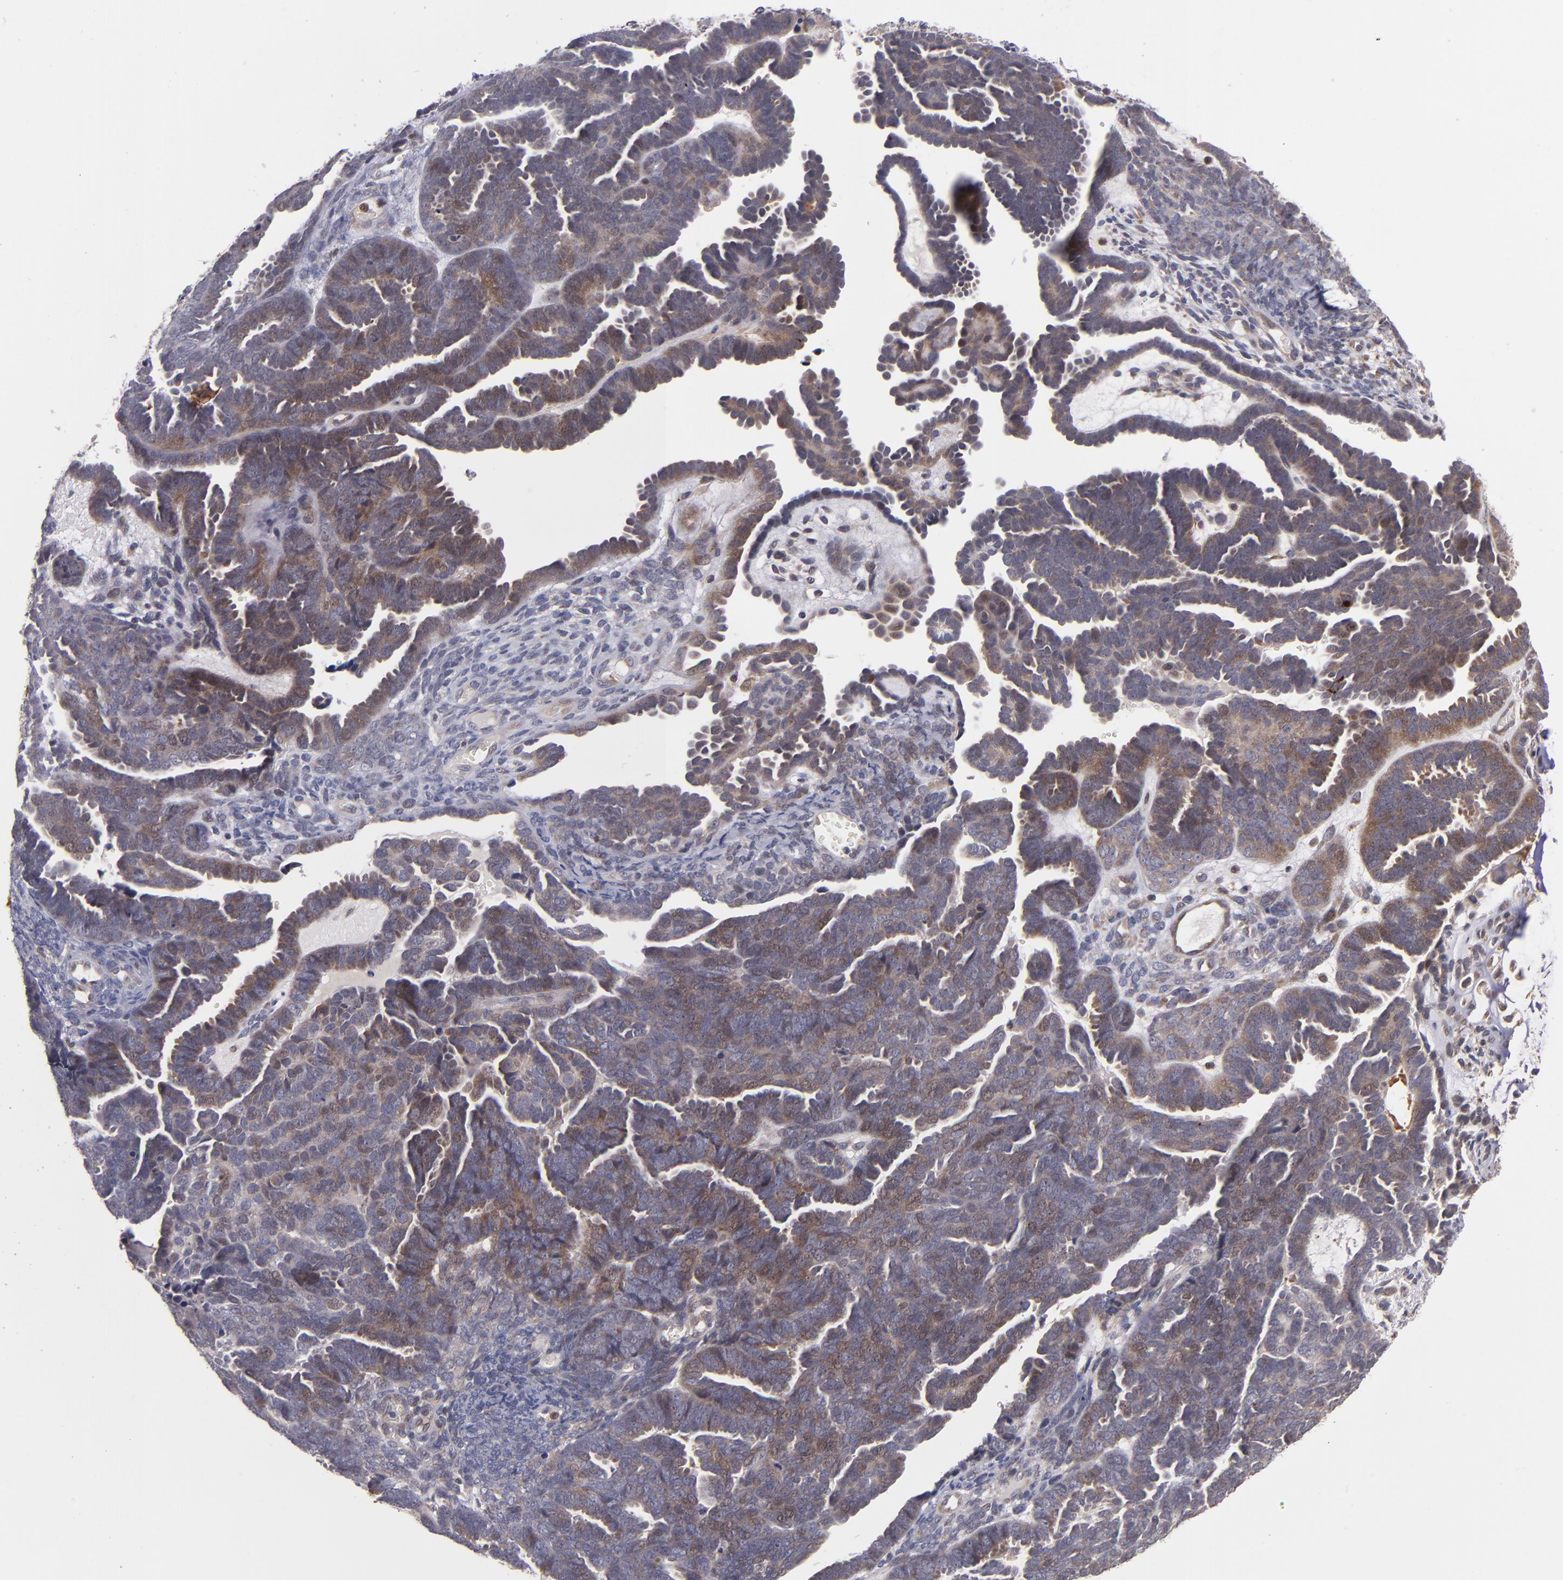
{"staining": {"intensity": "weak", "quantity": ">75%", "location": "cytoplasmic/membranous"}, "tissue": "endometrial cancer", "cell_type": "Tumor cells", "image_type": "cancer", "snomed": [{"axis": "morphology", "description": "Neoplasm, malignant, NOS"}, {"axis": "topography", "description": "Endometrium"}], "caption": "Immunohistochemistry photomicrograph of human endometrial neoplasm (malignant) stained for a protein (brown), which demonstrates low levels of weak cytoplasmic/membranous expression in about >75% of tumor cells.", "gene": "CASP1", "patient": {"sex": "female", "age": 74}}